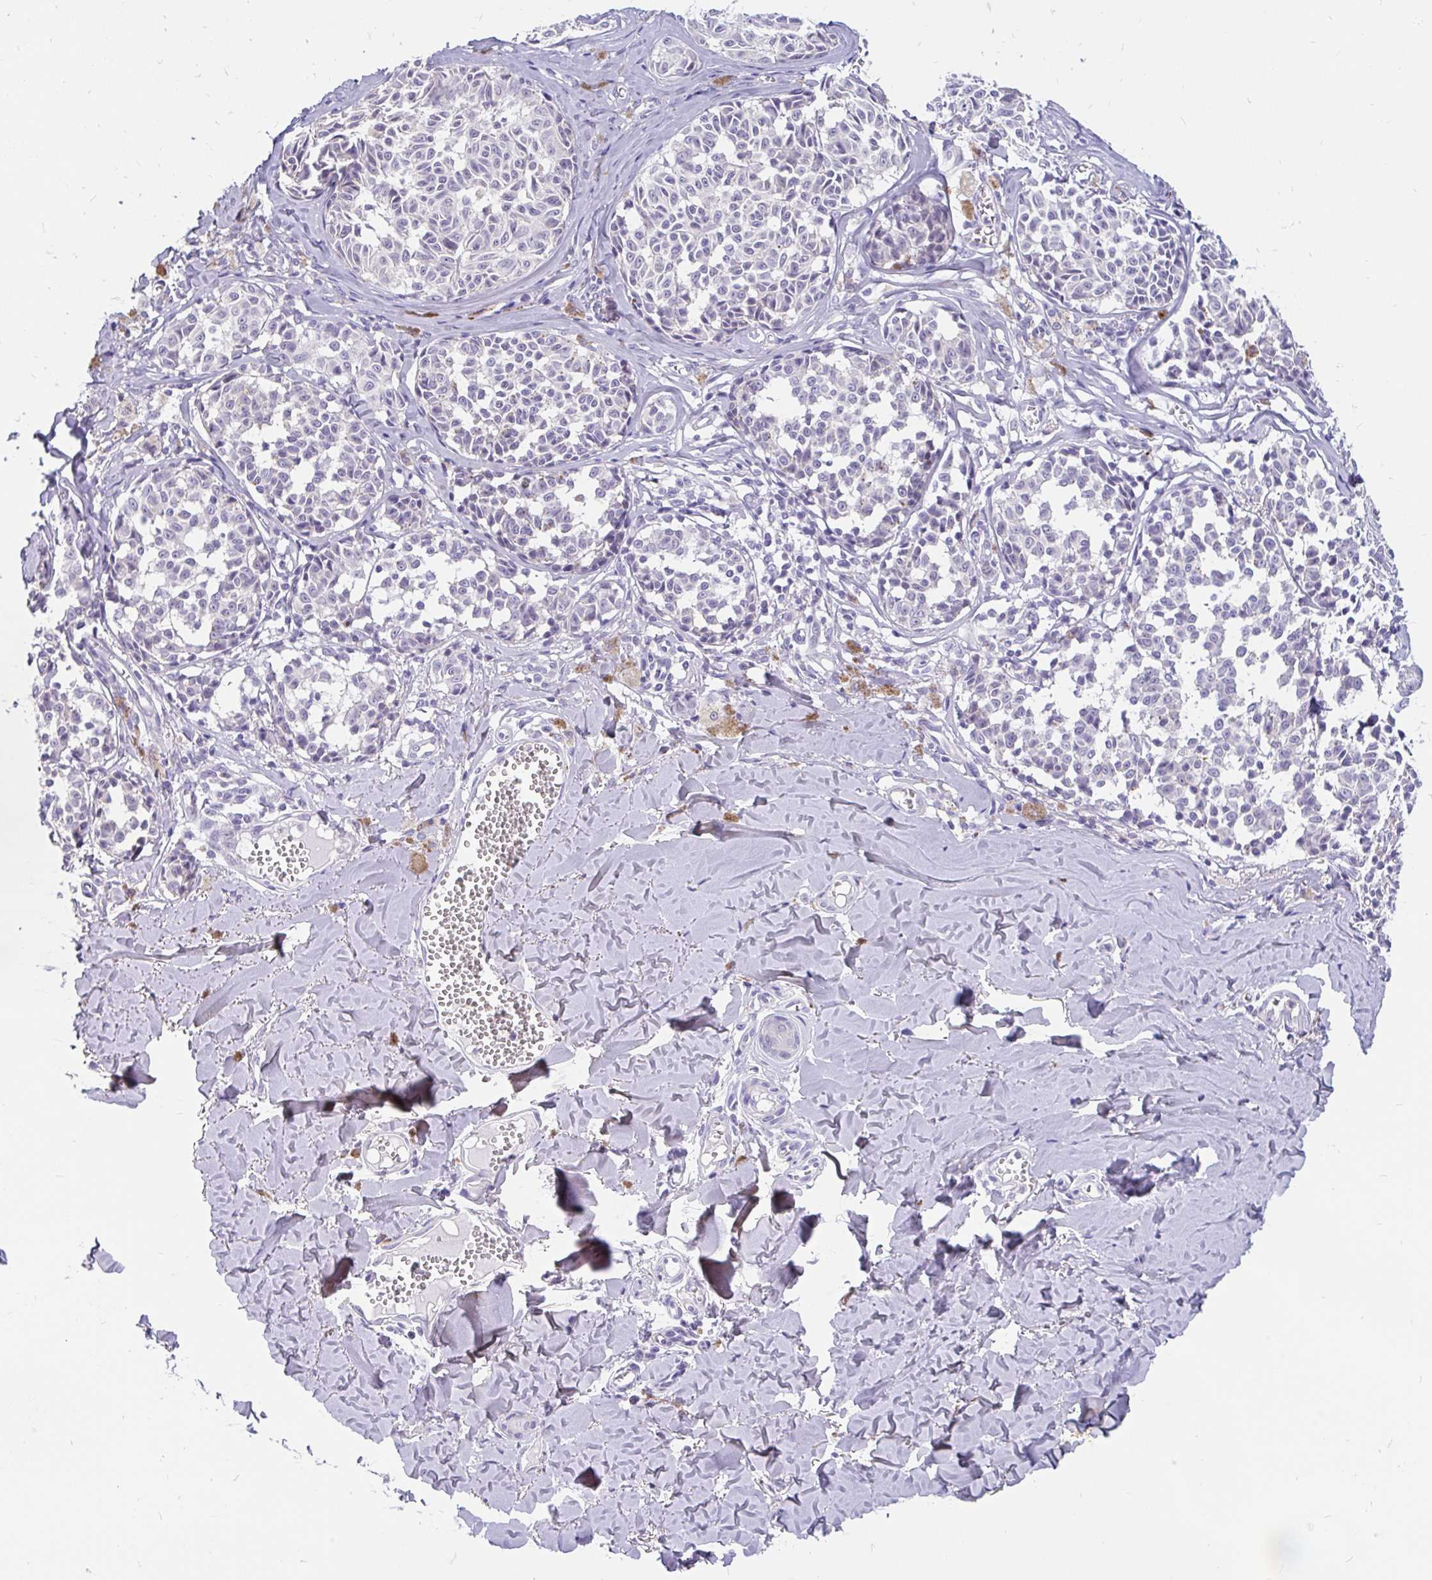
{"staining": {"intensity": "negative", "quantity": "none", "location": "none"}, "tissue": "melanoma", "cell_type": "Tumor cells", "image_type": "cancer", "snomed": [{"axis": "morphology", "description": "Malignant melanoma, NOS"}, {"axis": "topography", "description": "Skin"}], "caption": "Immunohistochemistry micrograph of neoplastic tissue: malignant melanoma stained with DAB (3,3'-diaminobenzidine) exhibits no significant protein expression in tumor cells.", "gene": "KIAA2013", "patient": {"sex": "female", "age": 43}}